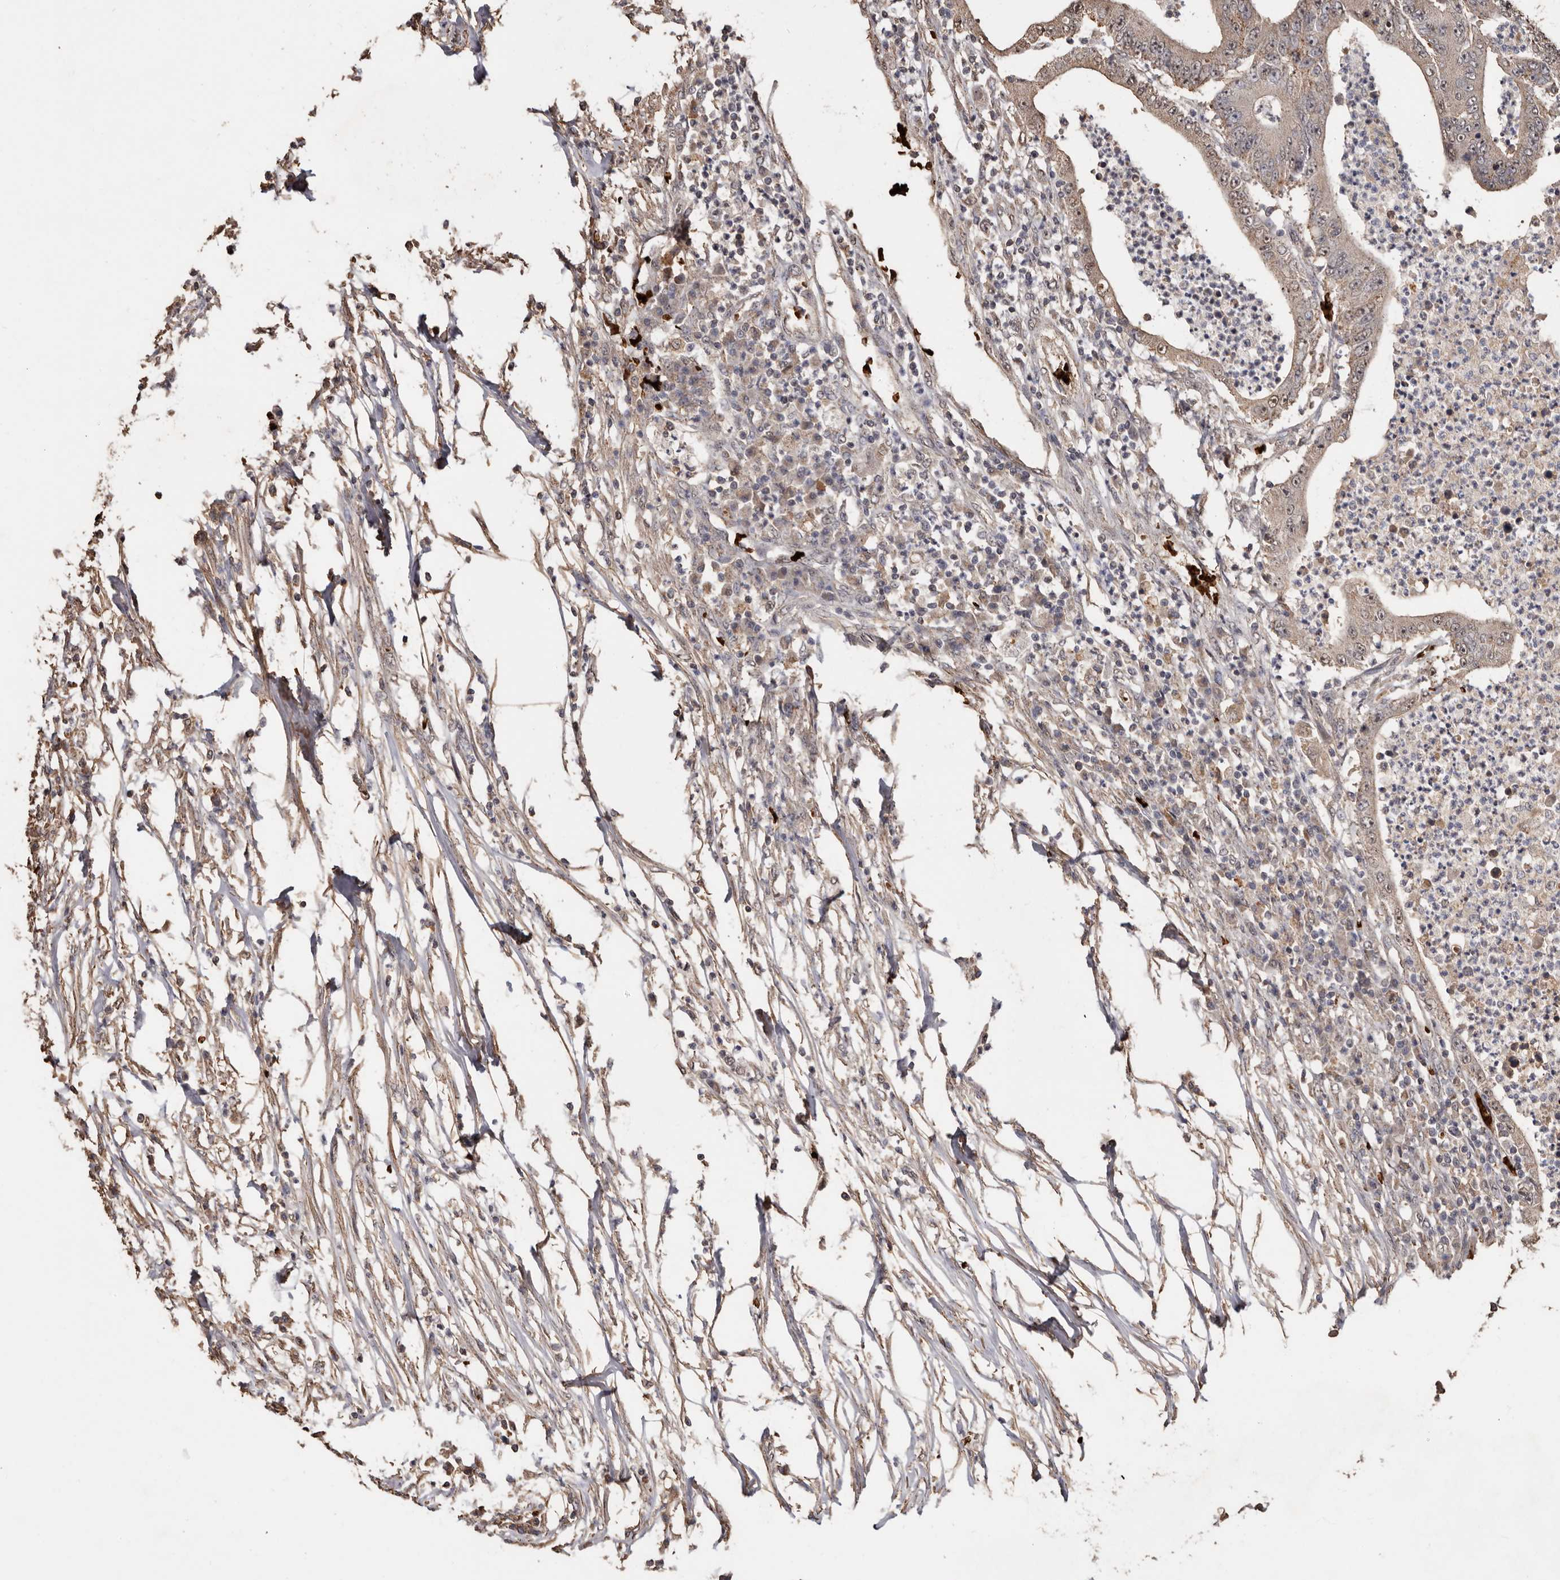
{"staining": {"intensity": "weak", "quantity": ">75%", "location": "cytoplasmic/membranous"}, "tissue": "colorectal cancer", "cell_type": "Tumor cells", "image_type": "cancer", "snomed": [{"axis": "morphology", "description": "Adenocarcinoma, NOS"}, {"axis": "topography", "description": "Colon"}], "caption": "A micrograph showing weak cytoplasmic/membranous staining in about >75% of tumor cells in colorectal cancer, as visualized by brown immunohistochemical staining.", "gene": "GRAMD2A", "patient": {"sex": "male", "age": 83}}